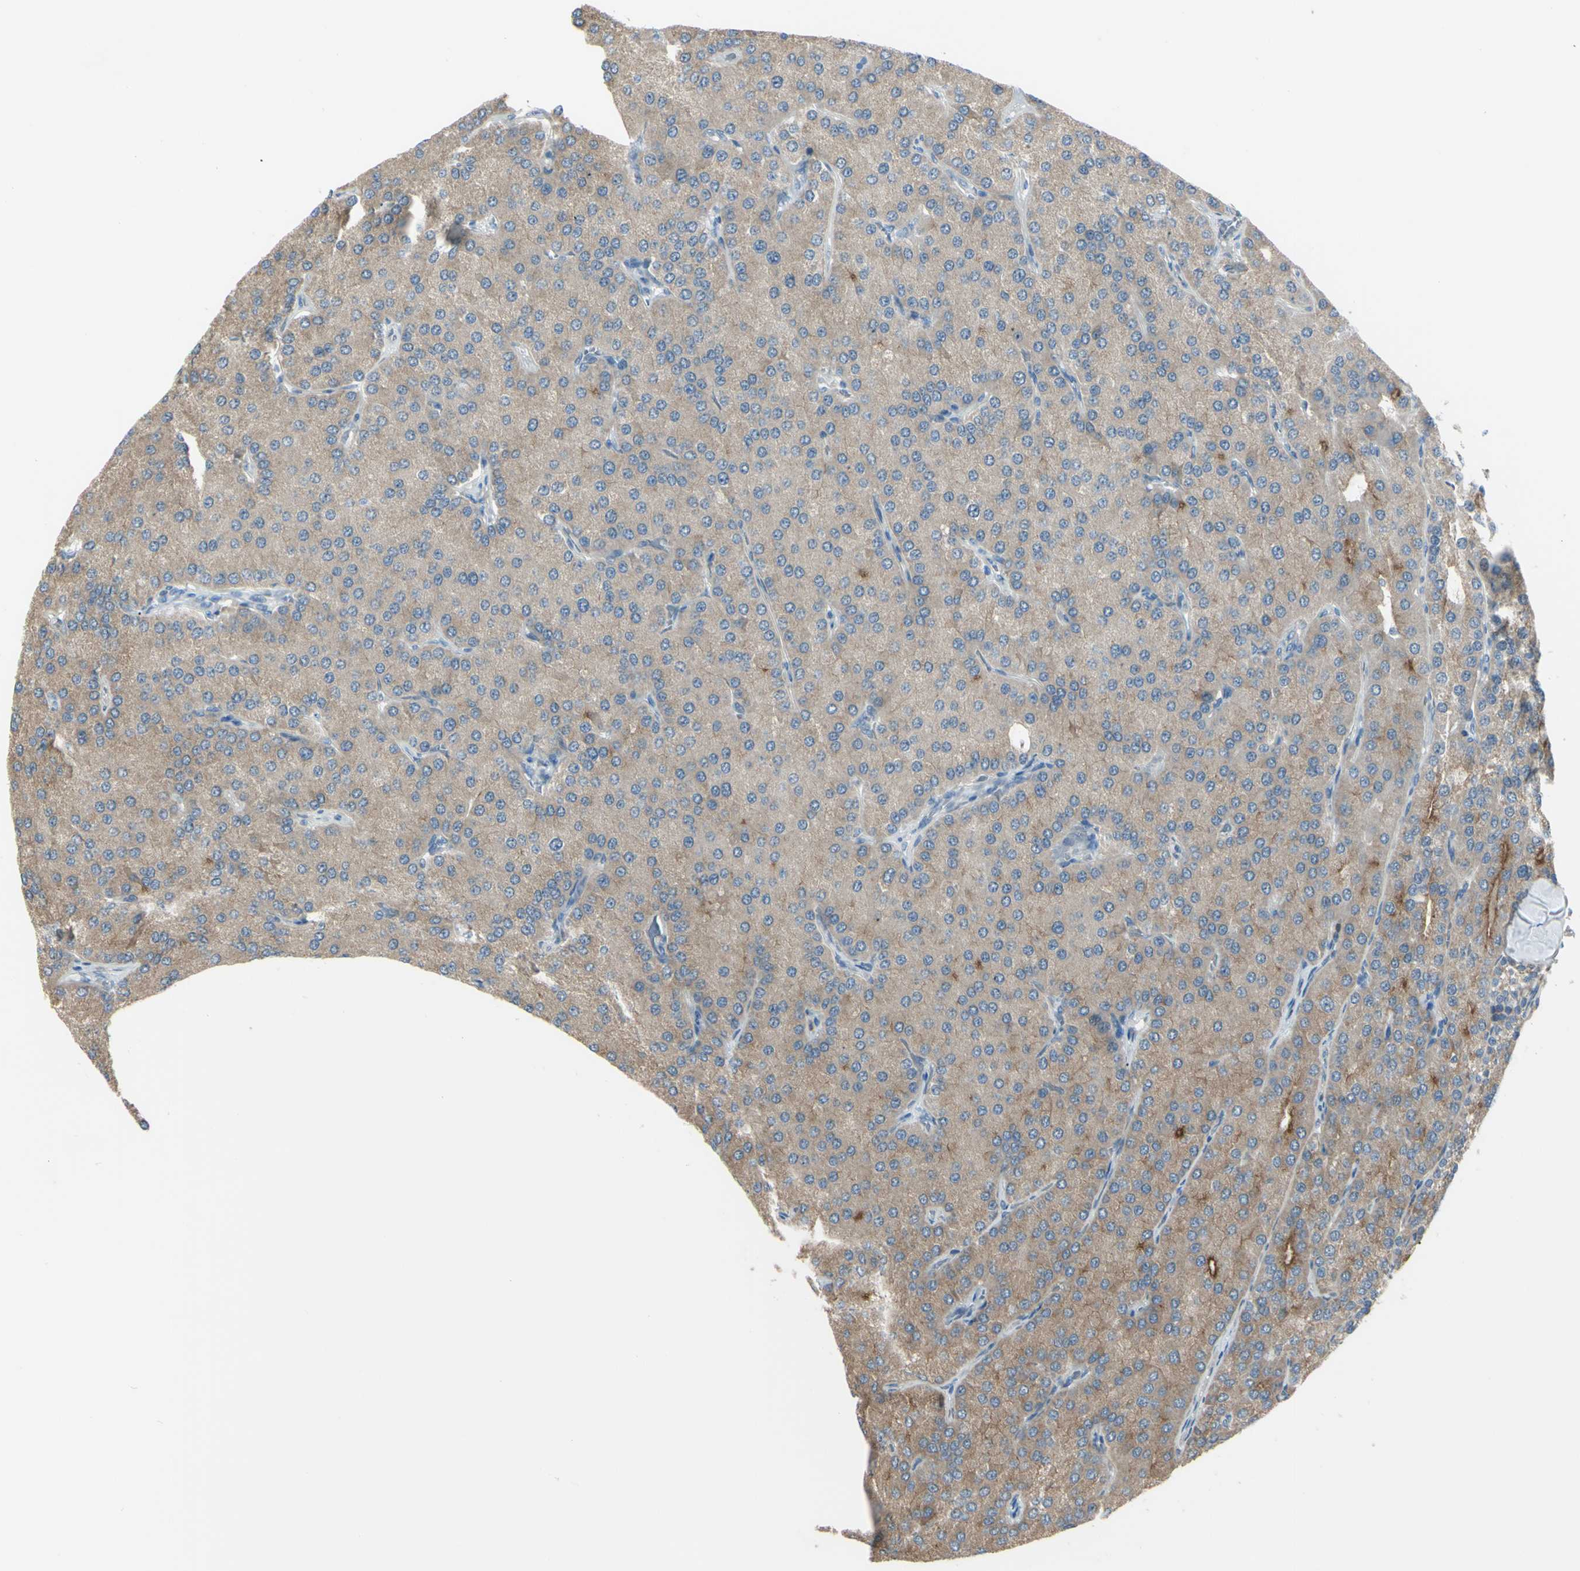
{"staining": {"intensity": "moderate", "quantity": ">75%", "location": "cytoplasmic/membranous"}, "tissue": "parathyroid gland", "cell_type": "Glandular cells", "image_type": "normal", "snomed": [{"axis": "morphology", "description": "Normal tissue, NOS"}, {"axis": "morphology", "description": "Adenoma, NOS"}, {"axis": "topography", "description": "Parathyroid gland"}], "caption": "IHC (DAB) staining of normal parathyroid gland exhibits moderate cytoplasmic/membranous protein positivity in about >75% of glandular cells. (Brightfield microscopy of DAB IHC at high magnification).", "gene": "LMTK2", "patient": {"sex": "female", "age": 86}}